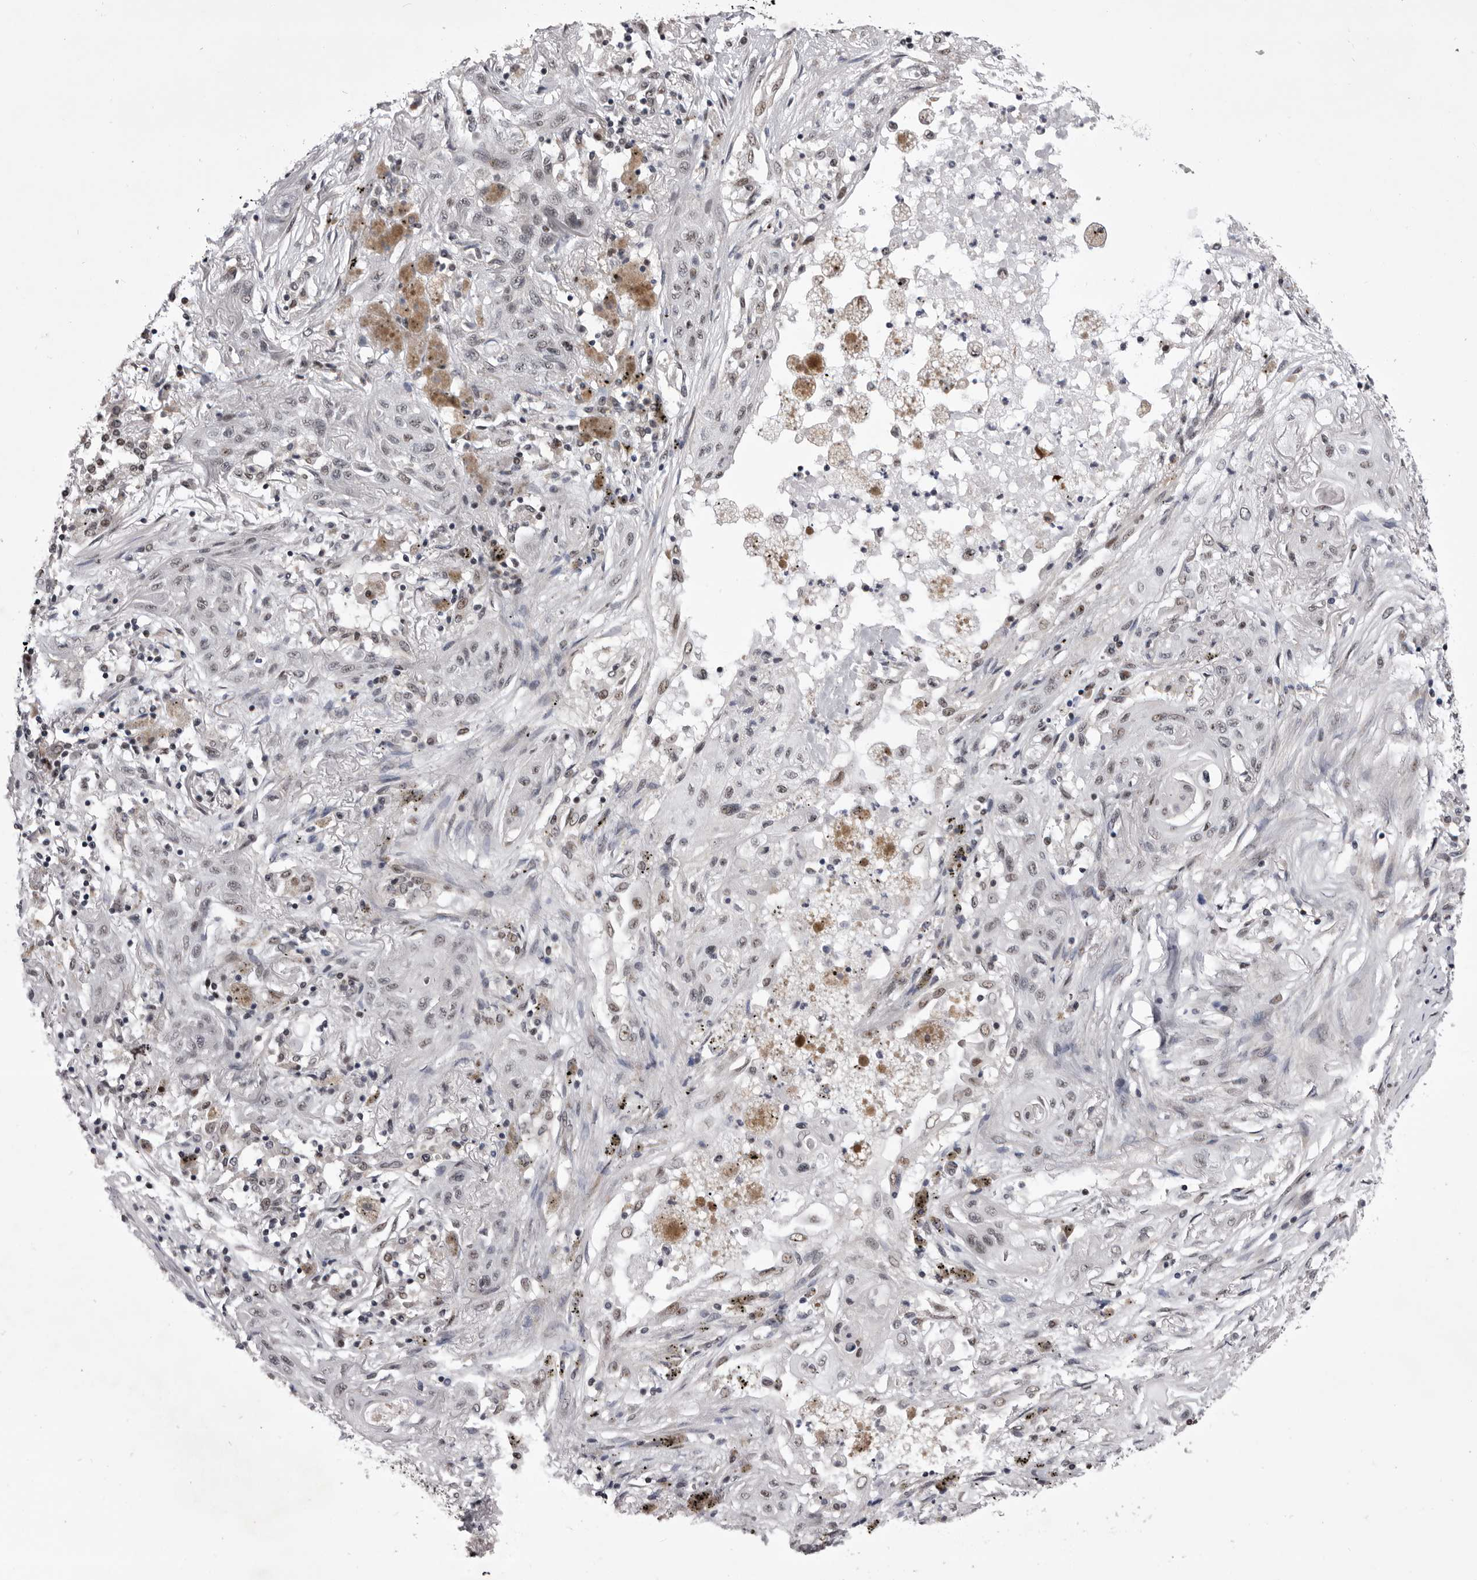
{"staining": {"intensity": "weak", "quantity": "<25%", "location": "nuclear"}, "tissue": "lung cancer", "cell_type": "Tumor cells", "image_type": "cancer", "snomed": [{"axis": "morphology", "description": "Squamous cell carcinoma, NOS"}, {"axis": "topography", "description": "Lung"}], "caption": "The photomicrograph exhibits no staining of tumor cells in squamous cell carcinoma (lung). Brightfield microscopy of immunohistochemistry stained with DAB (3,3'-diaminobenzidine) (brown) and hematoxylin (blue), captured at high magnification.", "gene": "PRPF3", "patient": {"sex": "female", "age": 47}}